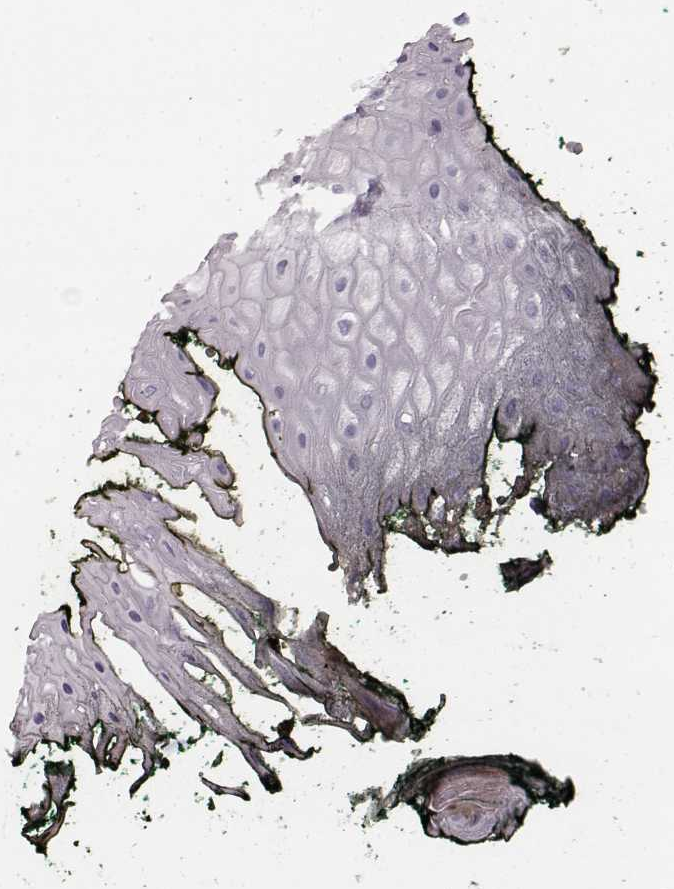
{"staining": {"intensity": "negative", "quantity": "none", "location": "none"}, "tissue": "oral mucosa", "cell_type": "Squamous epithelial cells", "image_type": "normal", "snomed": [{"axis": "morphology", "description": "Normal tissue, NOS"}, {"axis": "topography", "description": "Oral tissue"}, {"axis": "topography", "description": "Head-Neck"}], "caption": "Immunohistochemistry histopathology image of benign oral mucosa: oral mucosa stained with DAB displays no significant protein staining in squamous epithelial cells. (Stains: DAB immunohistochemistry with hematoxylin counter stain, Microscopy: brightfield microscopy at high magnification).", "gene": "KRT81", "patient": {"sex": "female", "age": 68}}